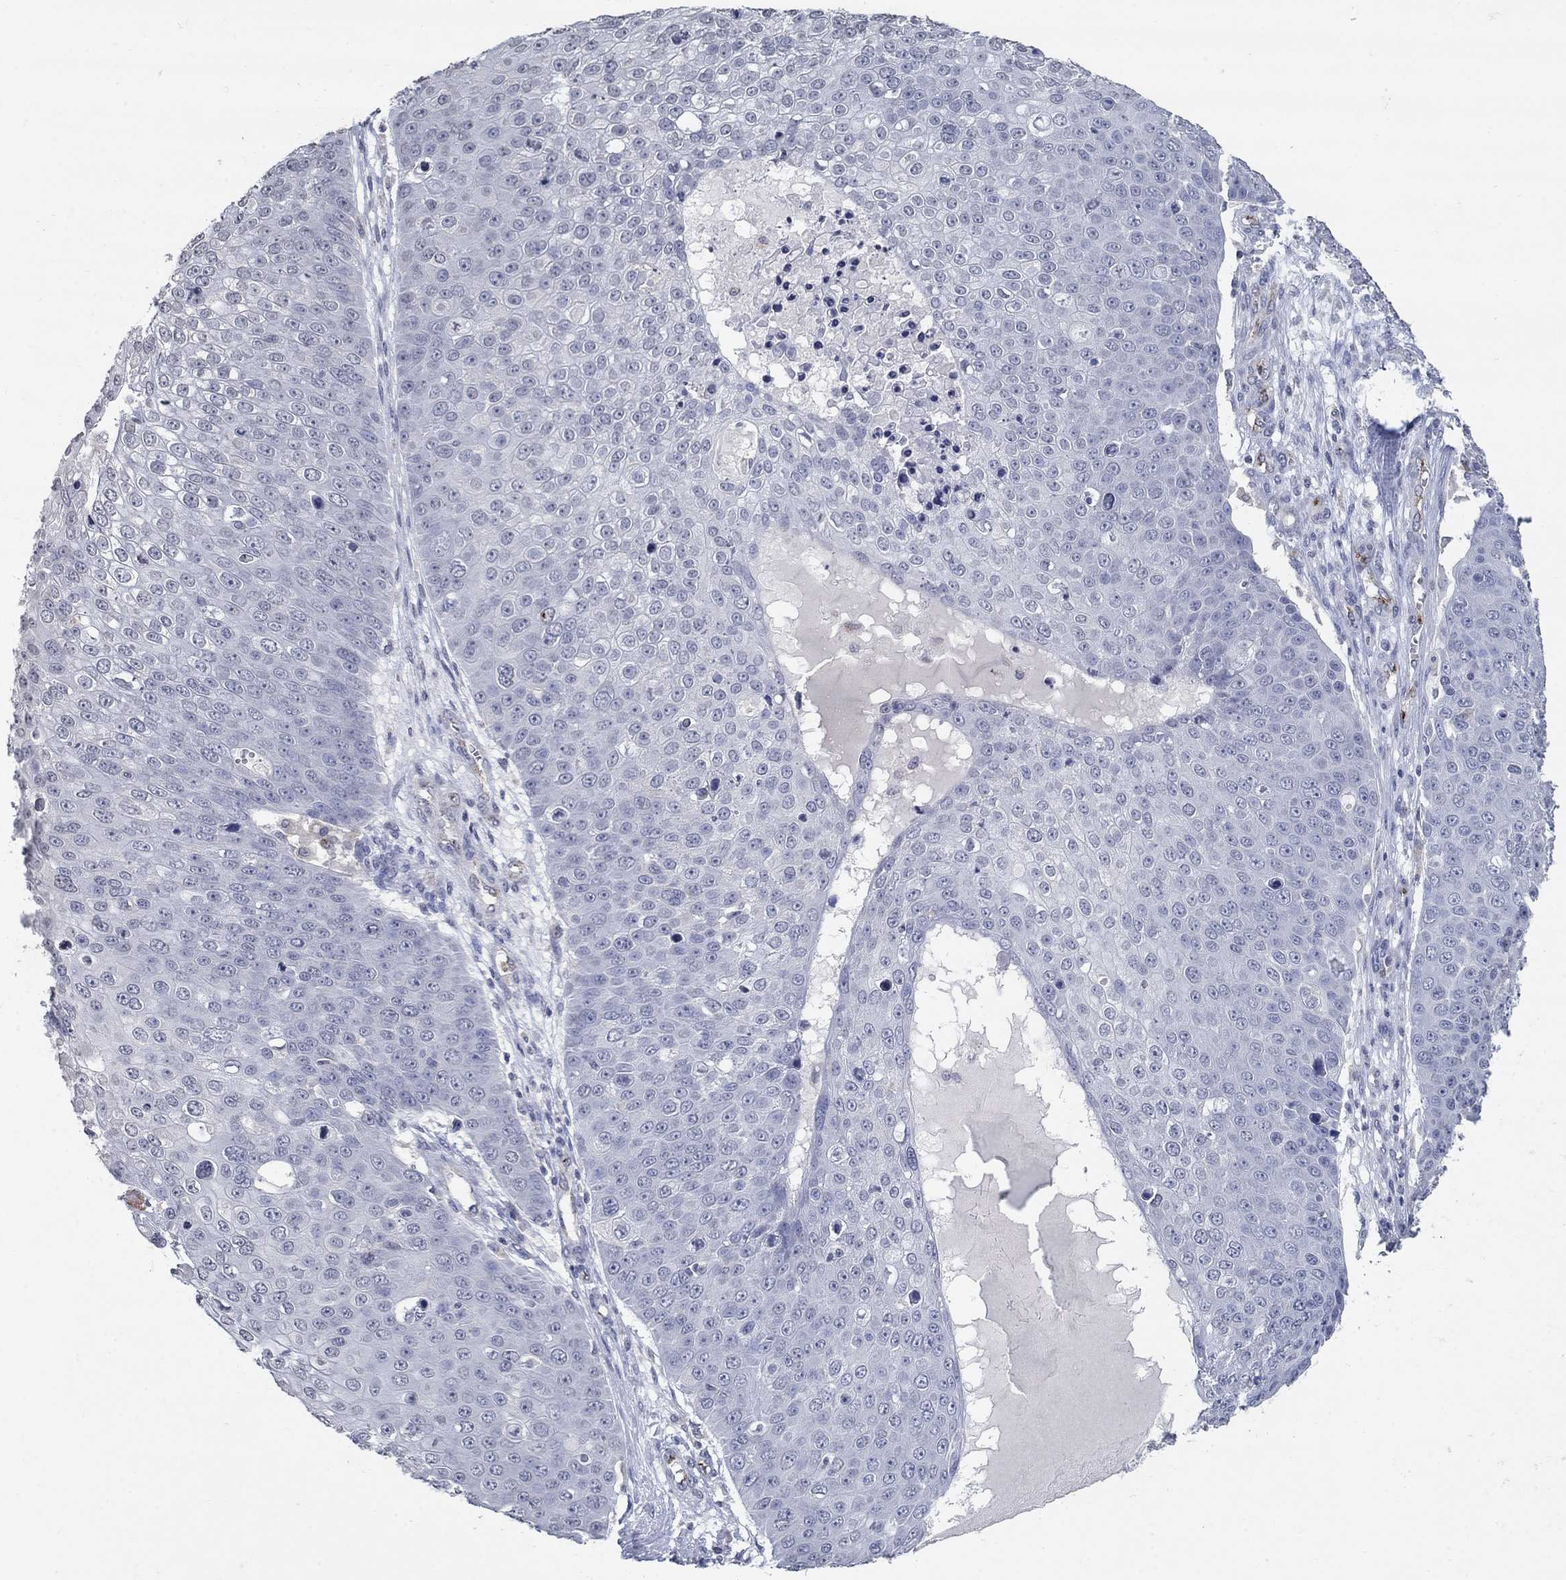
{"staining": {"intensity": "negative", "quantity": "none", "location": "none"}, "tissue": "skin cancer", "cell_type": "Tumor cells", "image_type": "cancer", "snomed": [{"axis": "morphology", "description": "Squamous cell carcinoma, NOS"}, {"axis": "topography", "description": "Skin"}], "caption": "Immunohistochemistry of human skin squamous cell carcinoma shows no positivity in tumor cells.", "gene": "TINAG", "patient": {"sex": "male", "age": 71}}